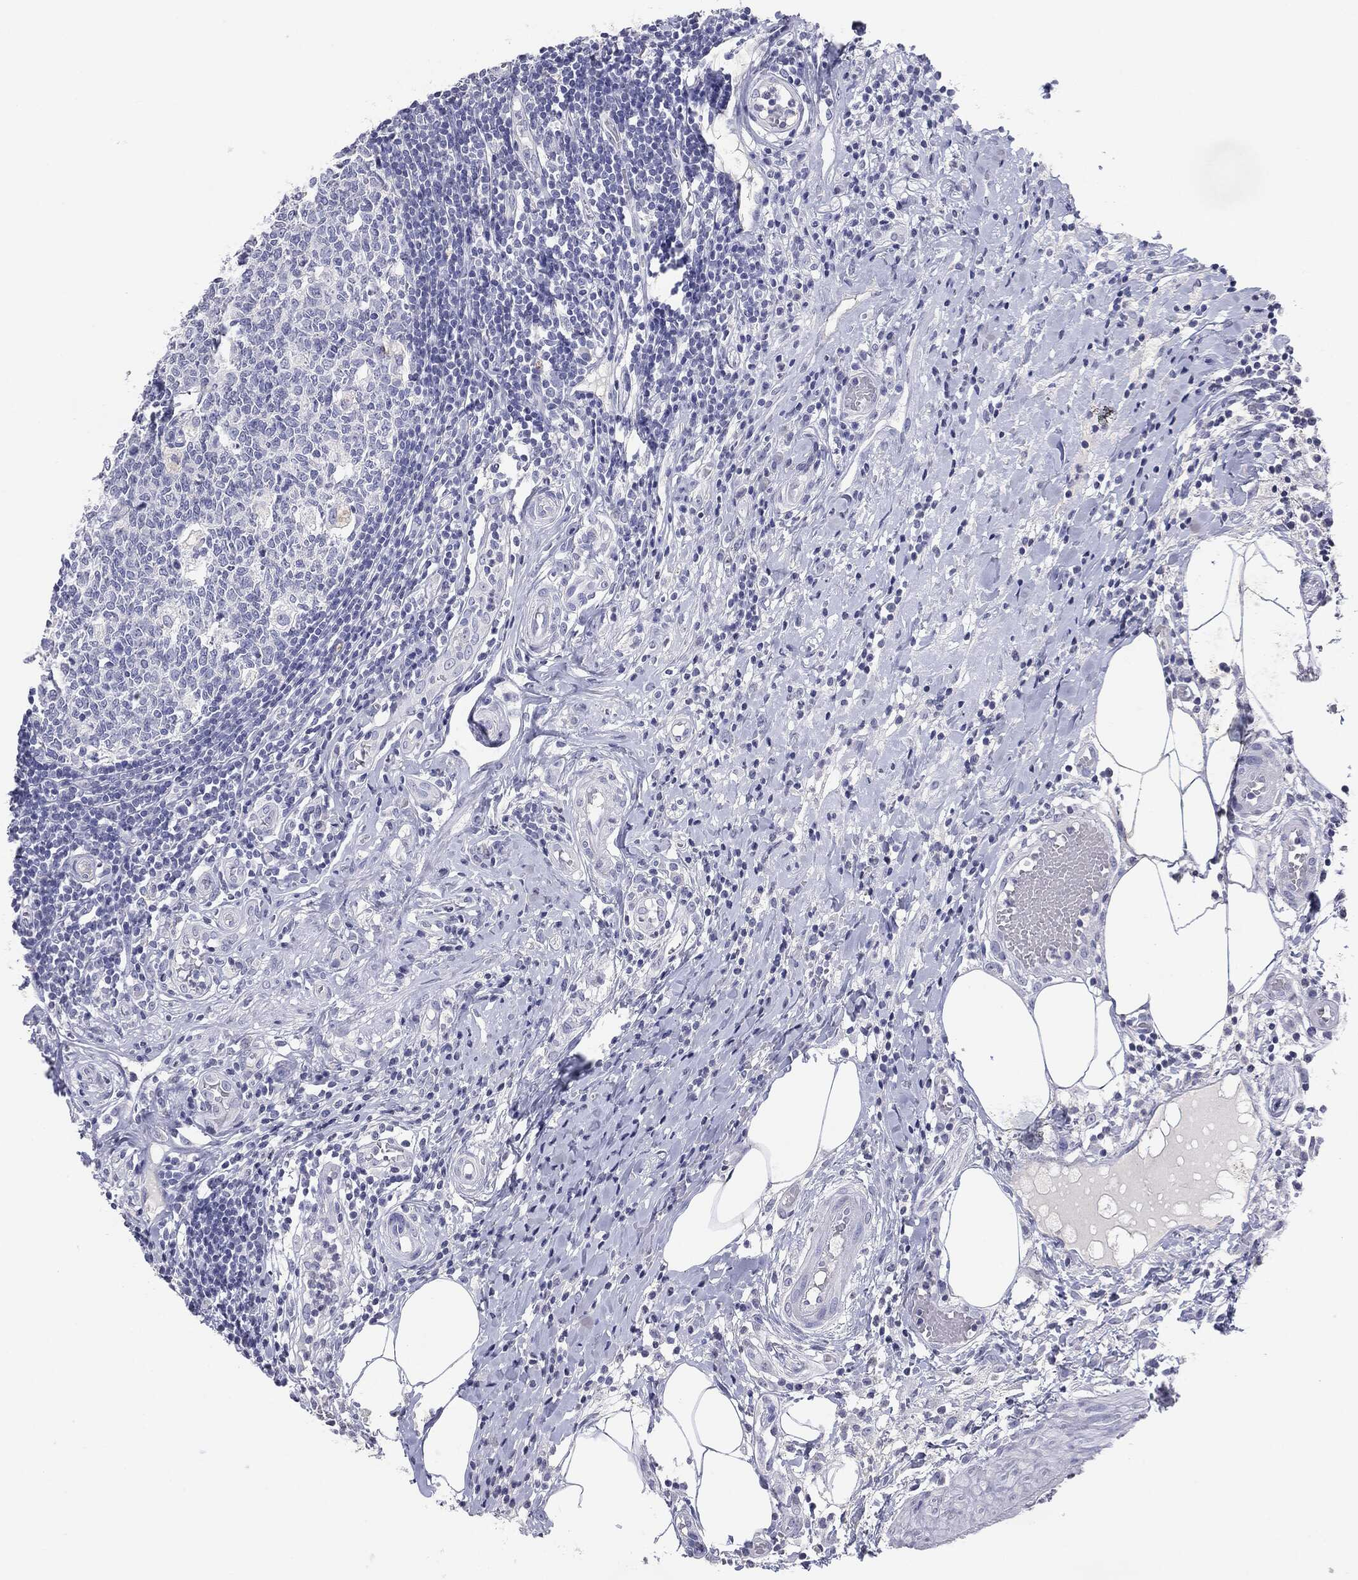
{"staining": {"intensity": "negative", "quantity": "none", "location": "none"}, "tissue": "appendix", "cell_type": "Glandular cells", "image_type": "normal", "snomed": [{"axis": "morphology", "description": "Normal tissue, NOS"}, {"axis": "morphology", "description": "Inflammation, NOS"}, {"axis": "topography", "description": "Appendix"}], "caption": "The IHC micrograph has no significant positivity in glandular cells of appendix. Nuclei are stained in blue.", "gene": "SERPINB4", "patient": {"sex": "male", "age": 16}}